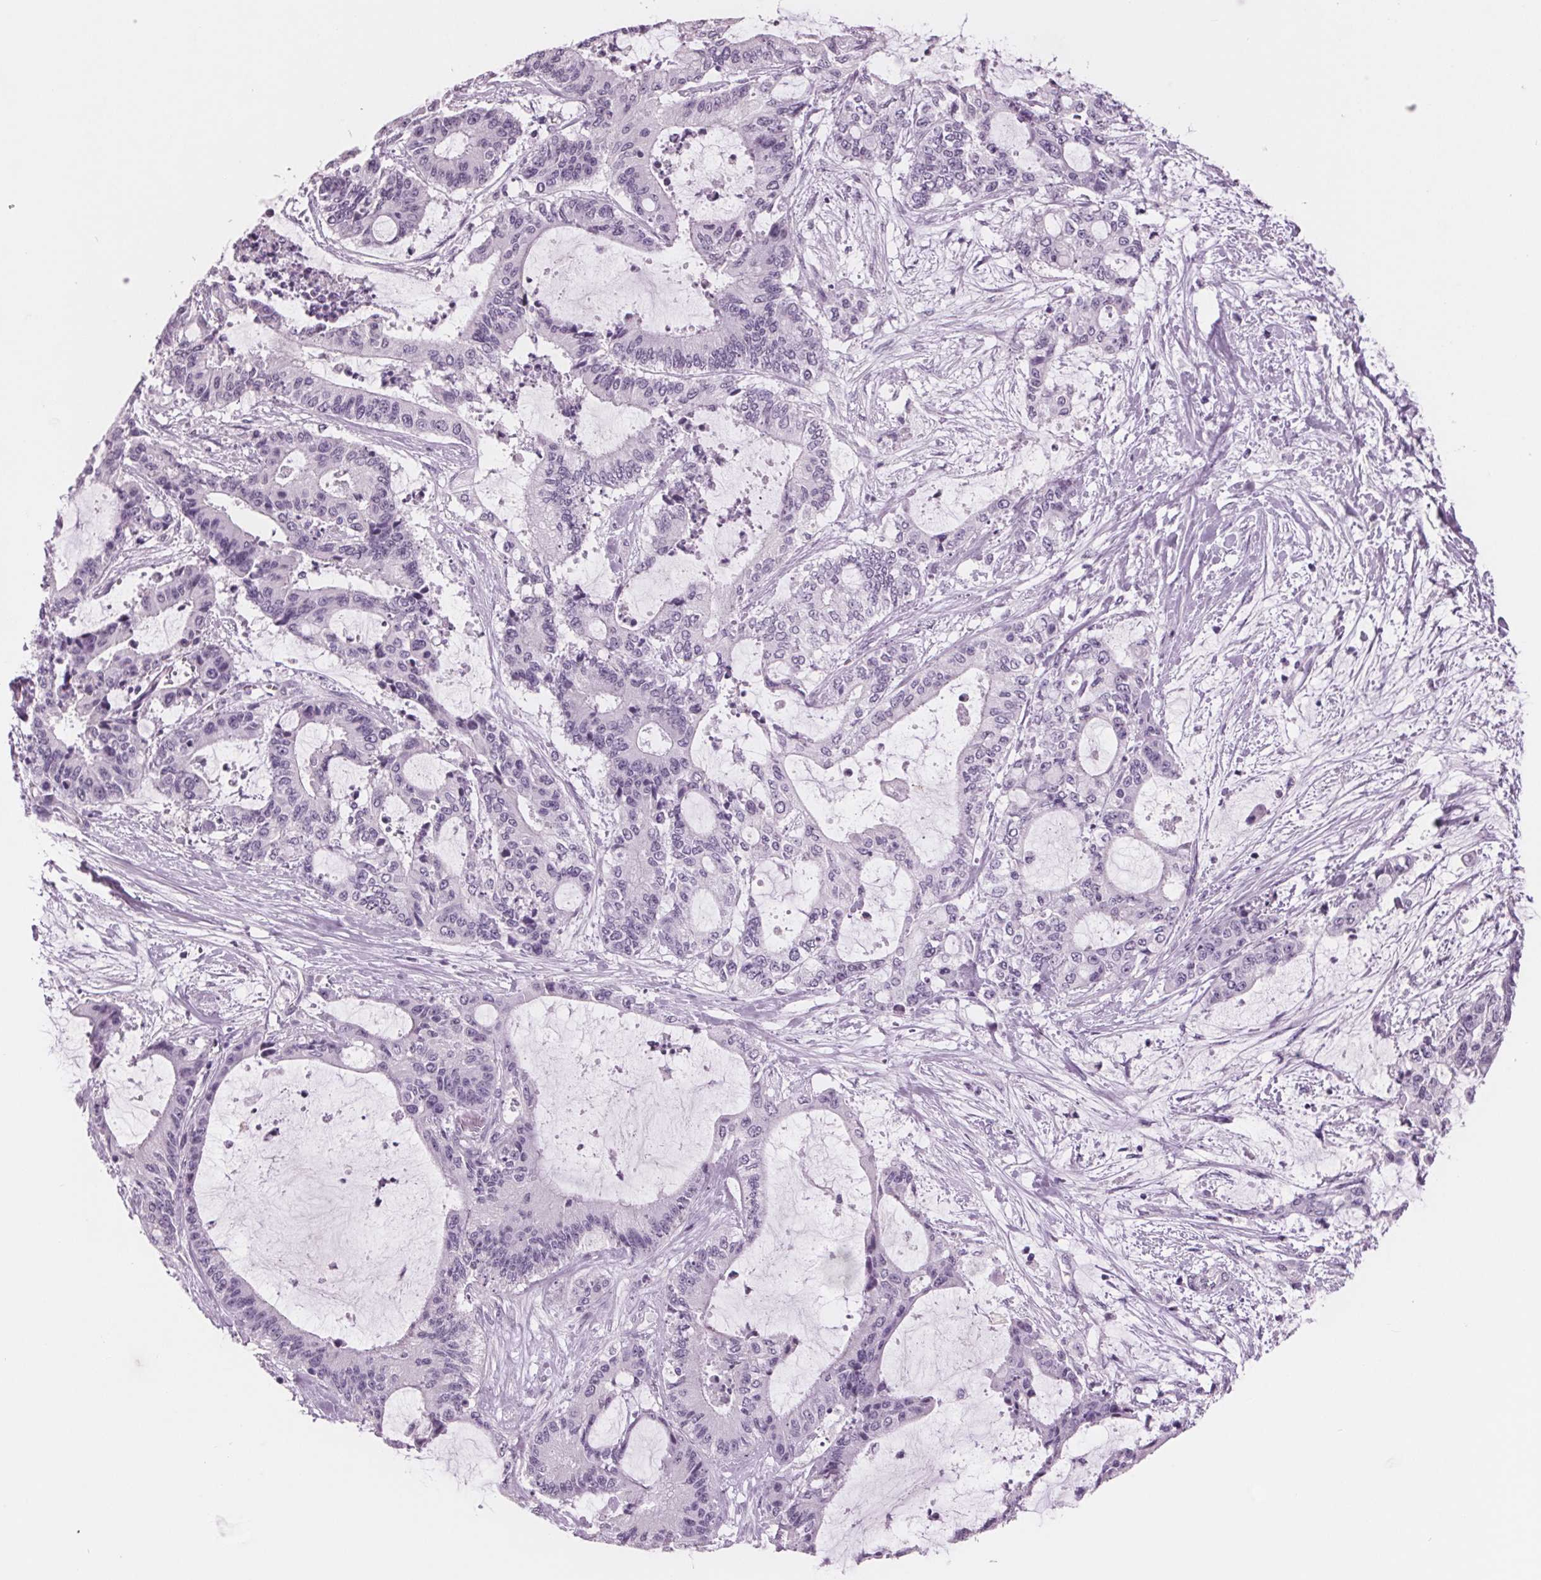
{"staining": {"intensity": "negative", "quantity": "none", "location": "none"}, "tissue": "liver cancer", "cell_type": "Tumor cells", "image_type": "cancer", "snomed": [{"axis": "morphology", "description": "Cholangiocarcinoma"}, {"axis": "topography", "description": "Liver"}], "caption": "Liver cholangiocarcinoma was stained to show a protein in brown. There is no significant expression in tumor cells.", "gene": "AMBP", "patient": {"sex": "female", "age": 73}}